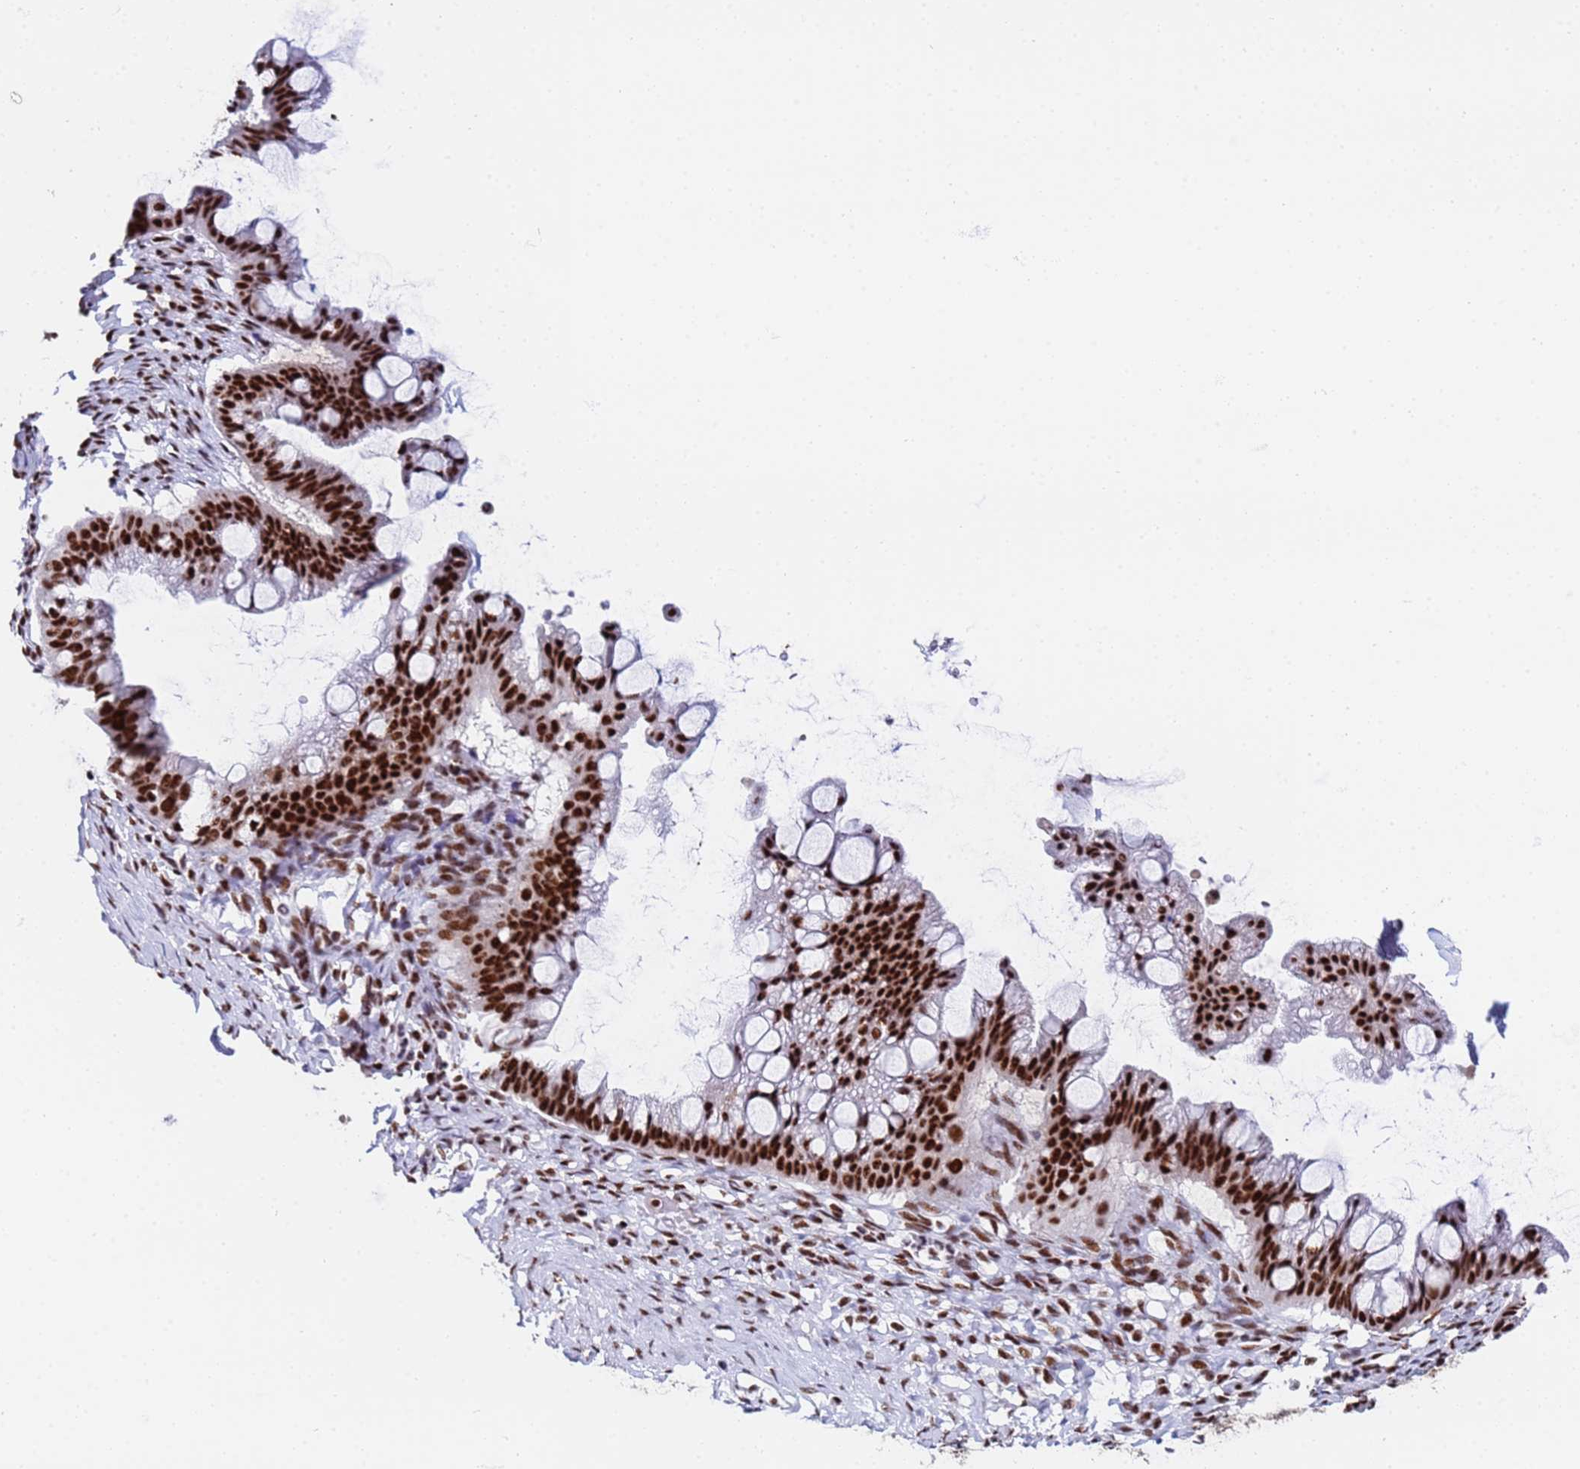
{"staining": {"intensity": "strong", "quantity": ">75%", "location": "nuclear"}, "tissue": "ovarian cancer", "cell_type": "Tumor cells", "image_type": "cancer", "snomed": [{"axis": "morphology", "description": "Cystadenocarcinoma, mucinous, NOS"}, {"axis": "topography", "description": "Ovary"}], "caption": "Immunohistochemistry (IHC) (DAB (3,3'-diaminobenzidine)) staining of human ovarian cancer exhibits strong nuclear protein positivity in about >75% of tumor cells.", "gene": "SNRPA1", "patient": {"sex": "female", "age": 73}}